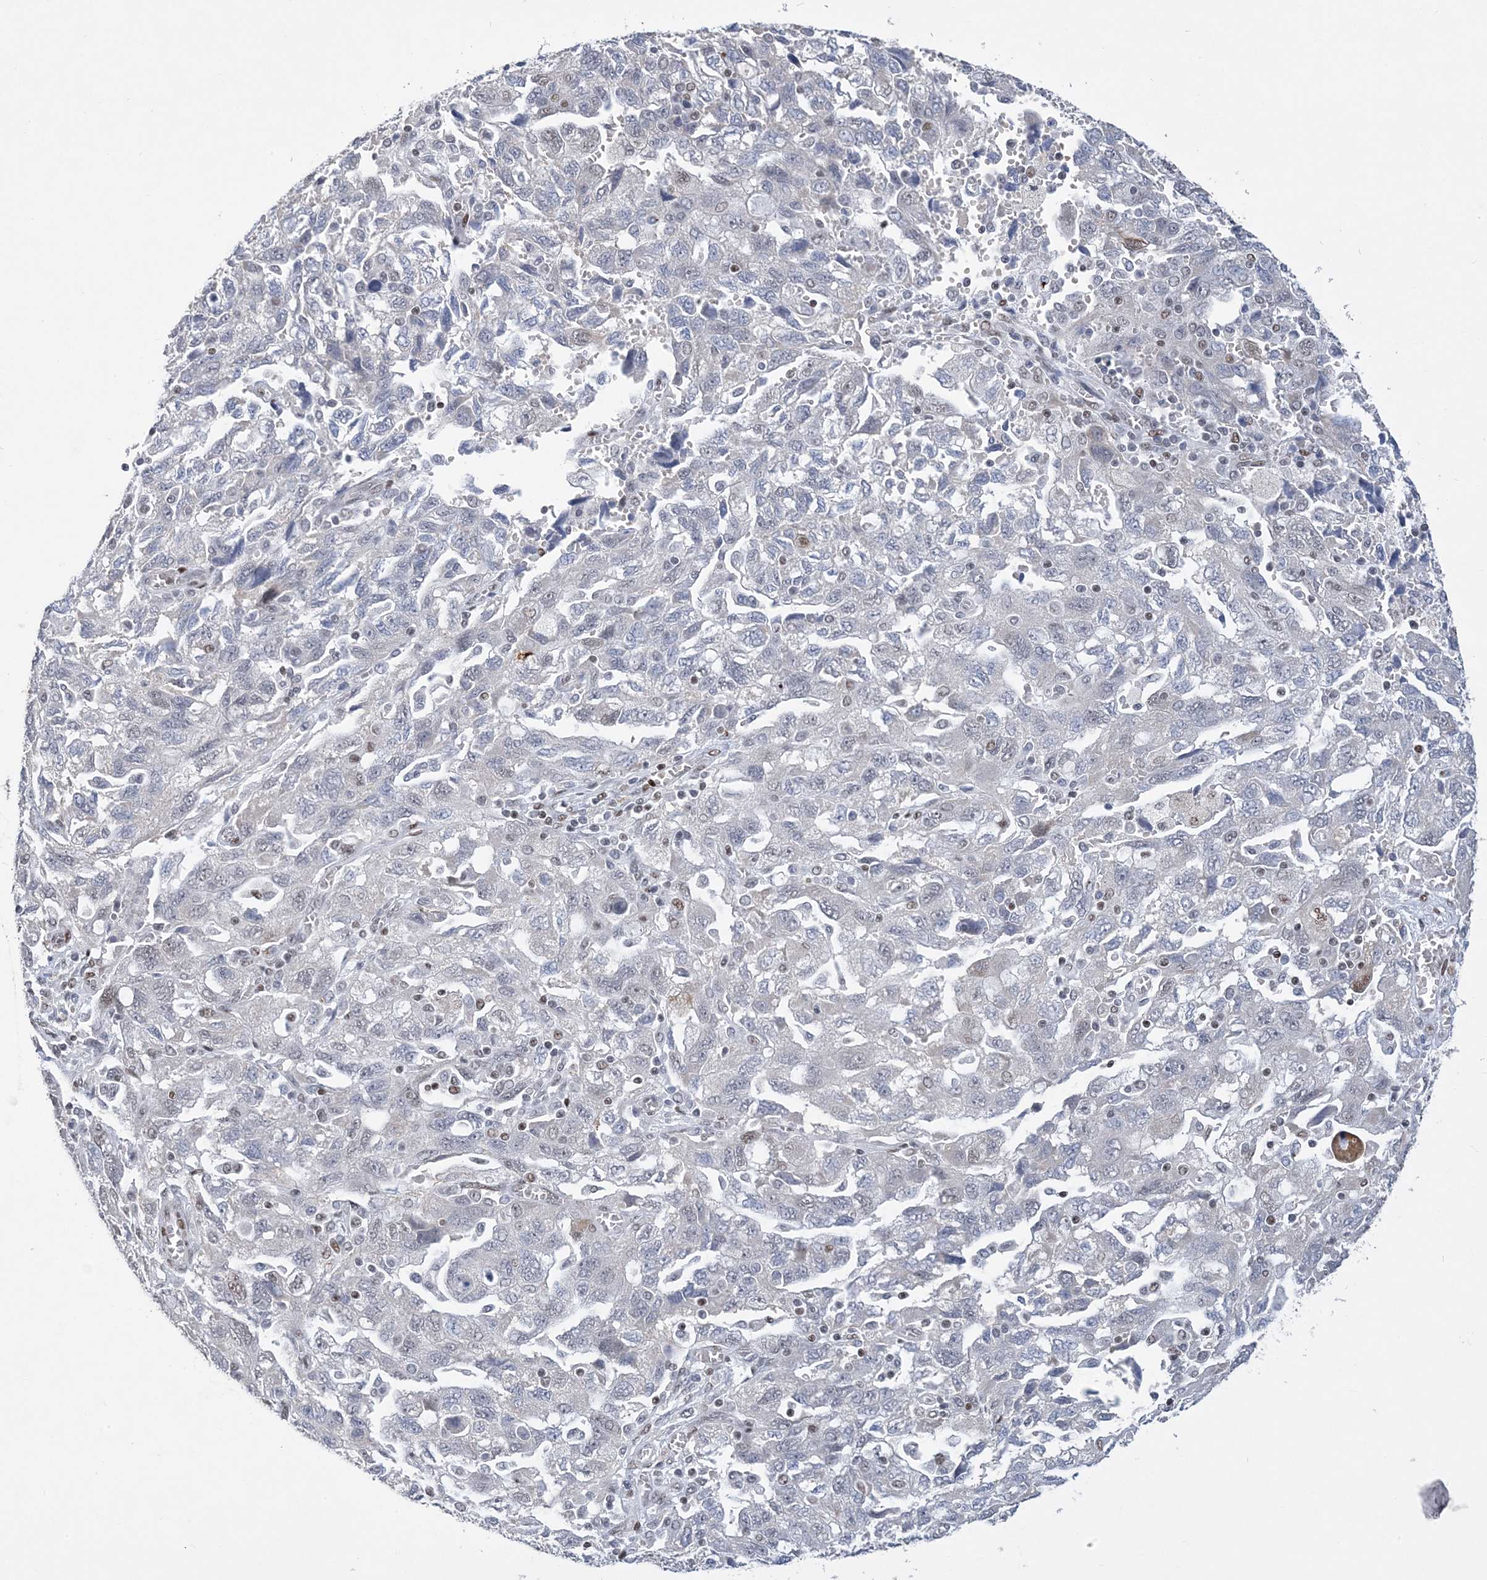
{"staining": {"intensity": "negative", "quantity": "none", "location": "none"}, "tissue": "ovarian cancer", "cell_type": "Tumor cells", "image_type": "cancer", "snomed": [{"axis": "morphology", "description": "Carcinoma, NOS"}, {"axis": "morphology", "description": "Cystadenocarcinoma, serous, NOS"}, {"axis": "topography", "description": "Ovary"}], "caption": "Immunohistochemical staining of human serous cystadenocarcinoma (ovarian) reveals no significant expression in tumor cells. (Stains: DAB (3,3'-diaminobenzidine) immunohistochemistry with hematoxylin counter stain, Microscopy: brightfield microscopy at high magnification).", "gene": "ZBTB7A", "patient": {"sex": "female", "age": 69}}